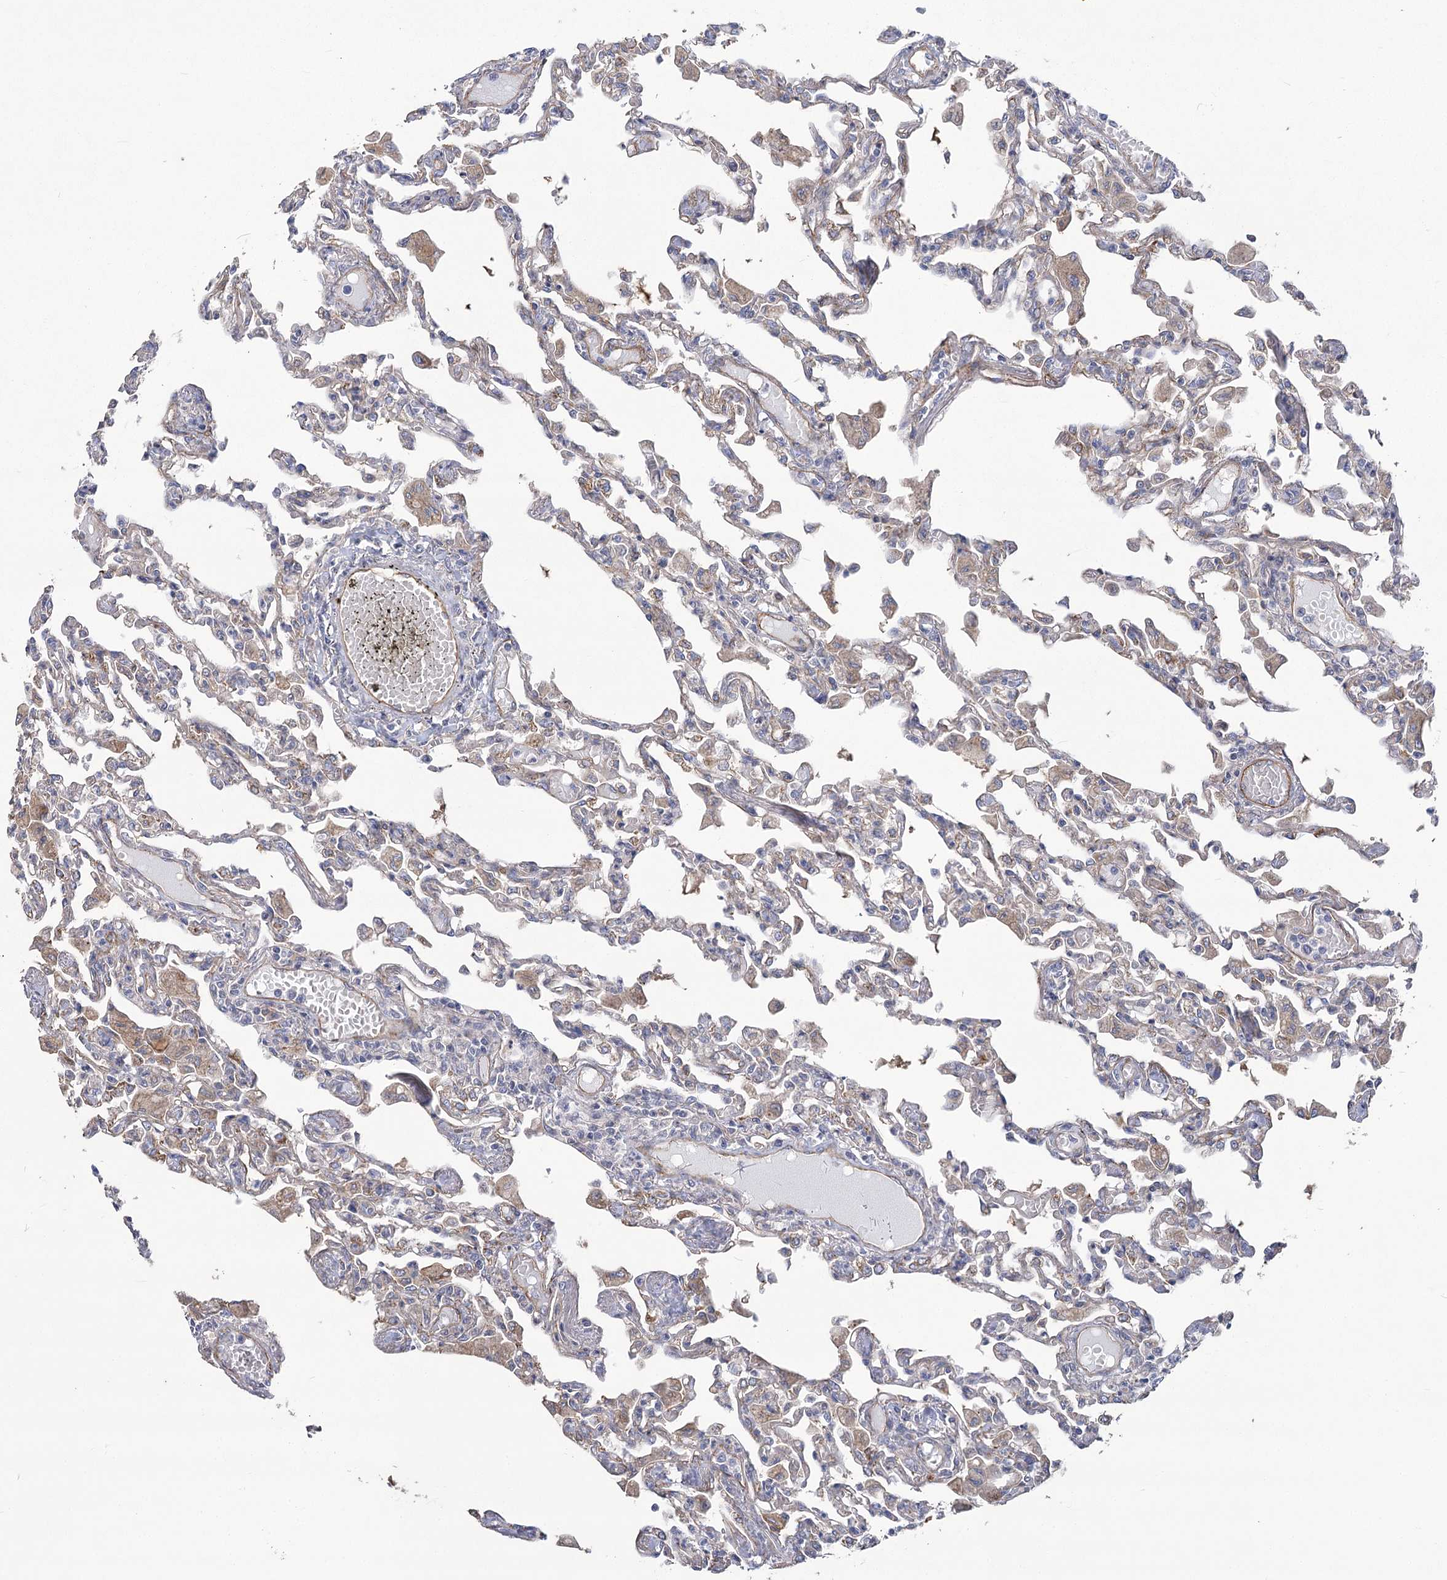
{"staining": {"intensity": "weak", "quantity": ">75%", "location": "cytoplasmic/membranous"}, "tissue": "lung", "cell_type": "Alveolar cells", "image_type": "normal", "snomed": [{"axis": "morphology", "description": "Normal tissue, NOS"}, {"axis": "topography", "description": "Bronchus"}, {"axis": "topography", "description": "Lung"}], "caption": "DAB (3,3'-diaminobenzidine) immunohistochemical staining of normal human lung demonstrates weak cytoplasmic/membranous protein positivity in about >75% of alveolar cells.", "gene": "RMDN2", "patient": {"sex": "female", "age": 49}}